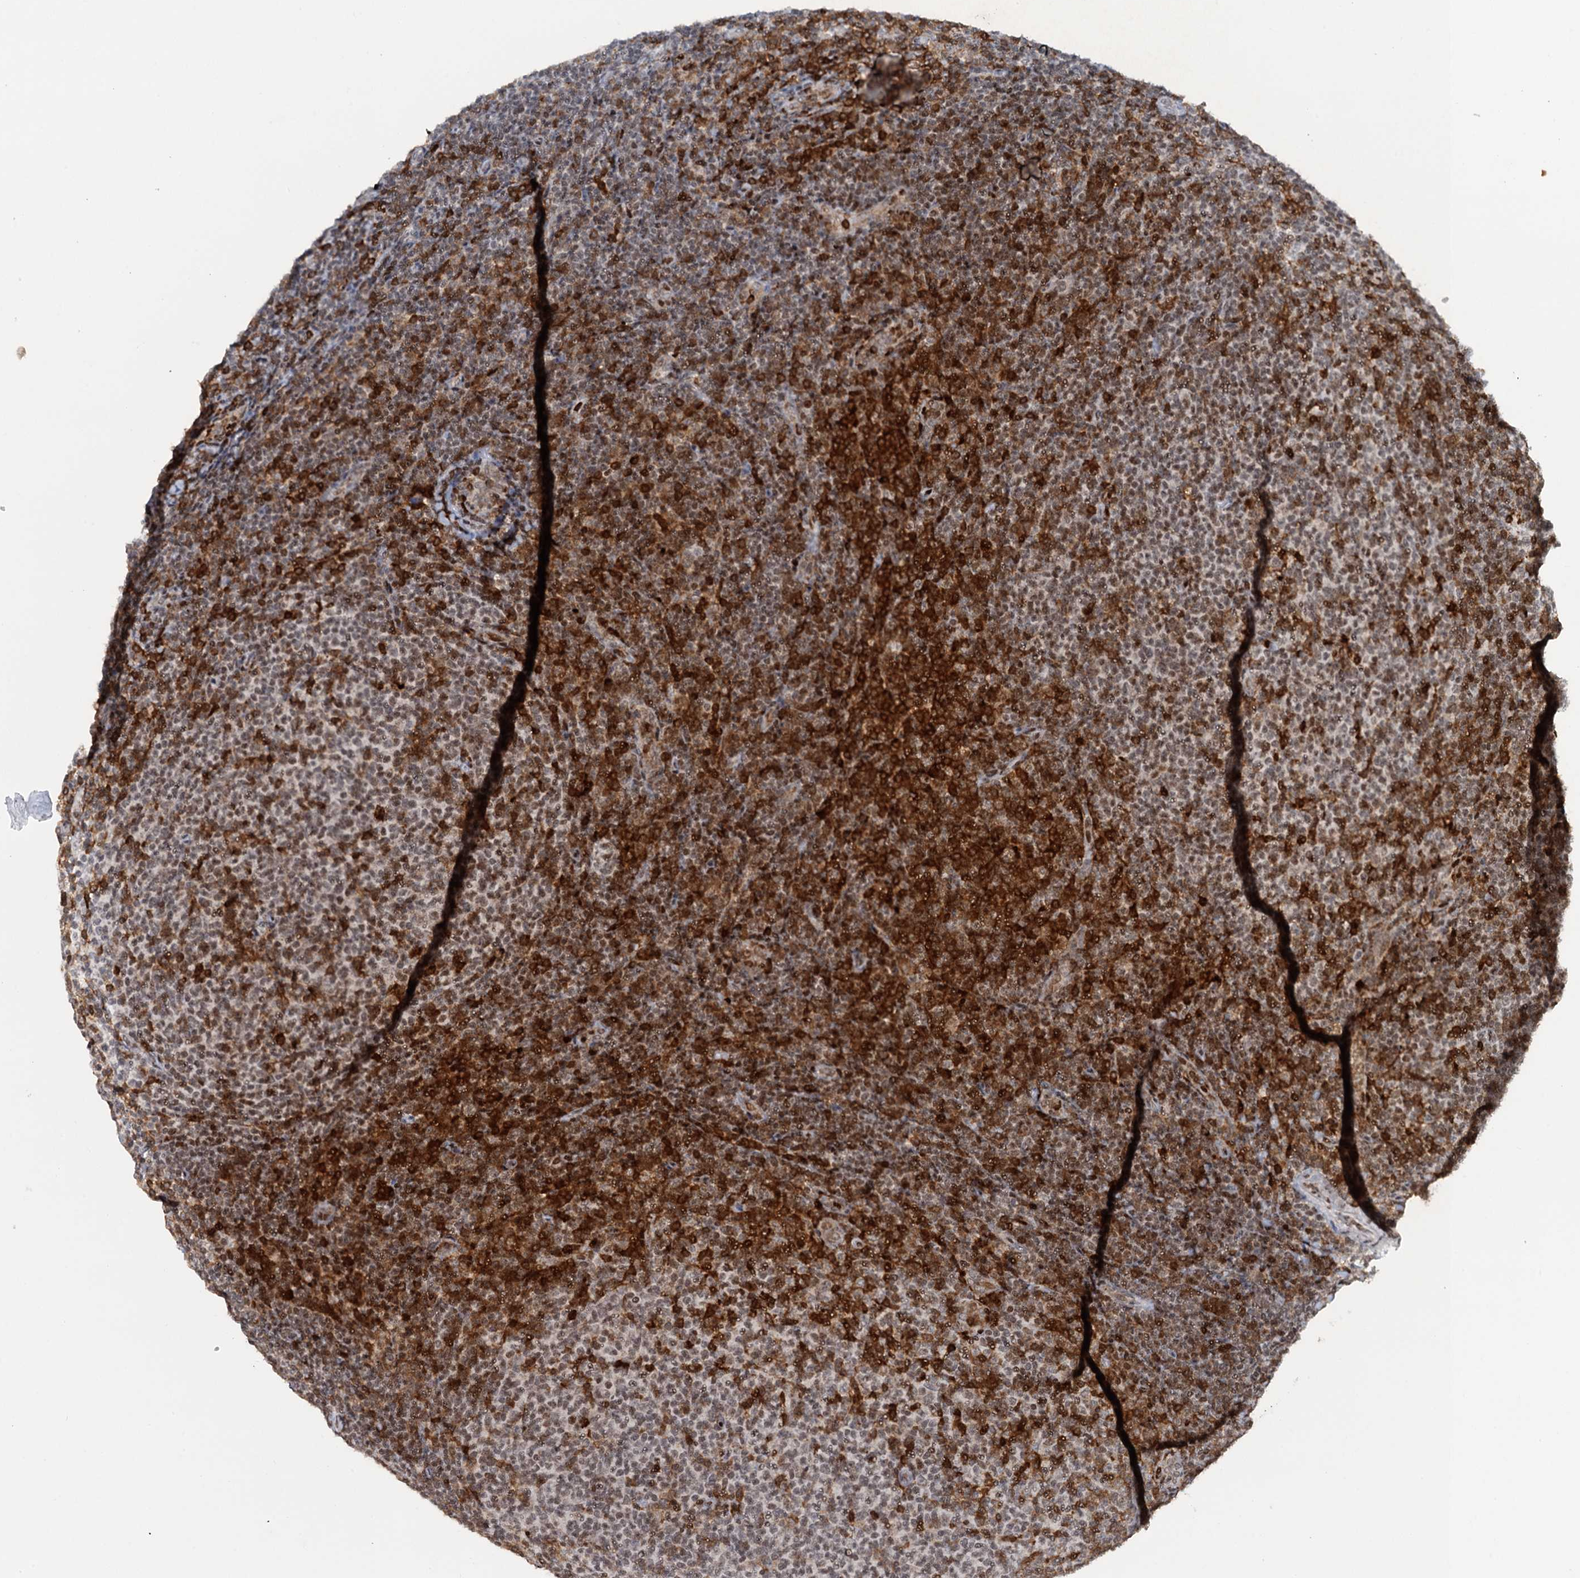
{"staining": {"intensity": "weak", "quantity": "25%-75%", "location": "cytoplasmic/membranous"}, "tissue": "lymphoma", "cell_type": "Tumor cells", "image_type": "cancer", "snomed": [{"axis": "morphology", "description": "Malignant lymphoma, non-Hodgkin's type, Low grade"}, {"axis": "topography", "description": "Lymph node"}], "caption": "Malignant lymphoma, non-Hodgkin's type (low-grade) was stained to show a protein in brown. There is low levels of weak cytoplasmic/membranous staining in approximately 25%-75% of tumor cells.", "gene": "FYB1", "patient": {"sex": "male", "age": 66}}